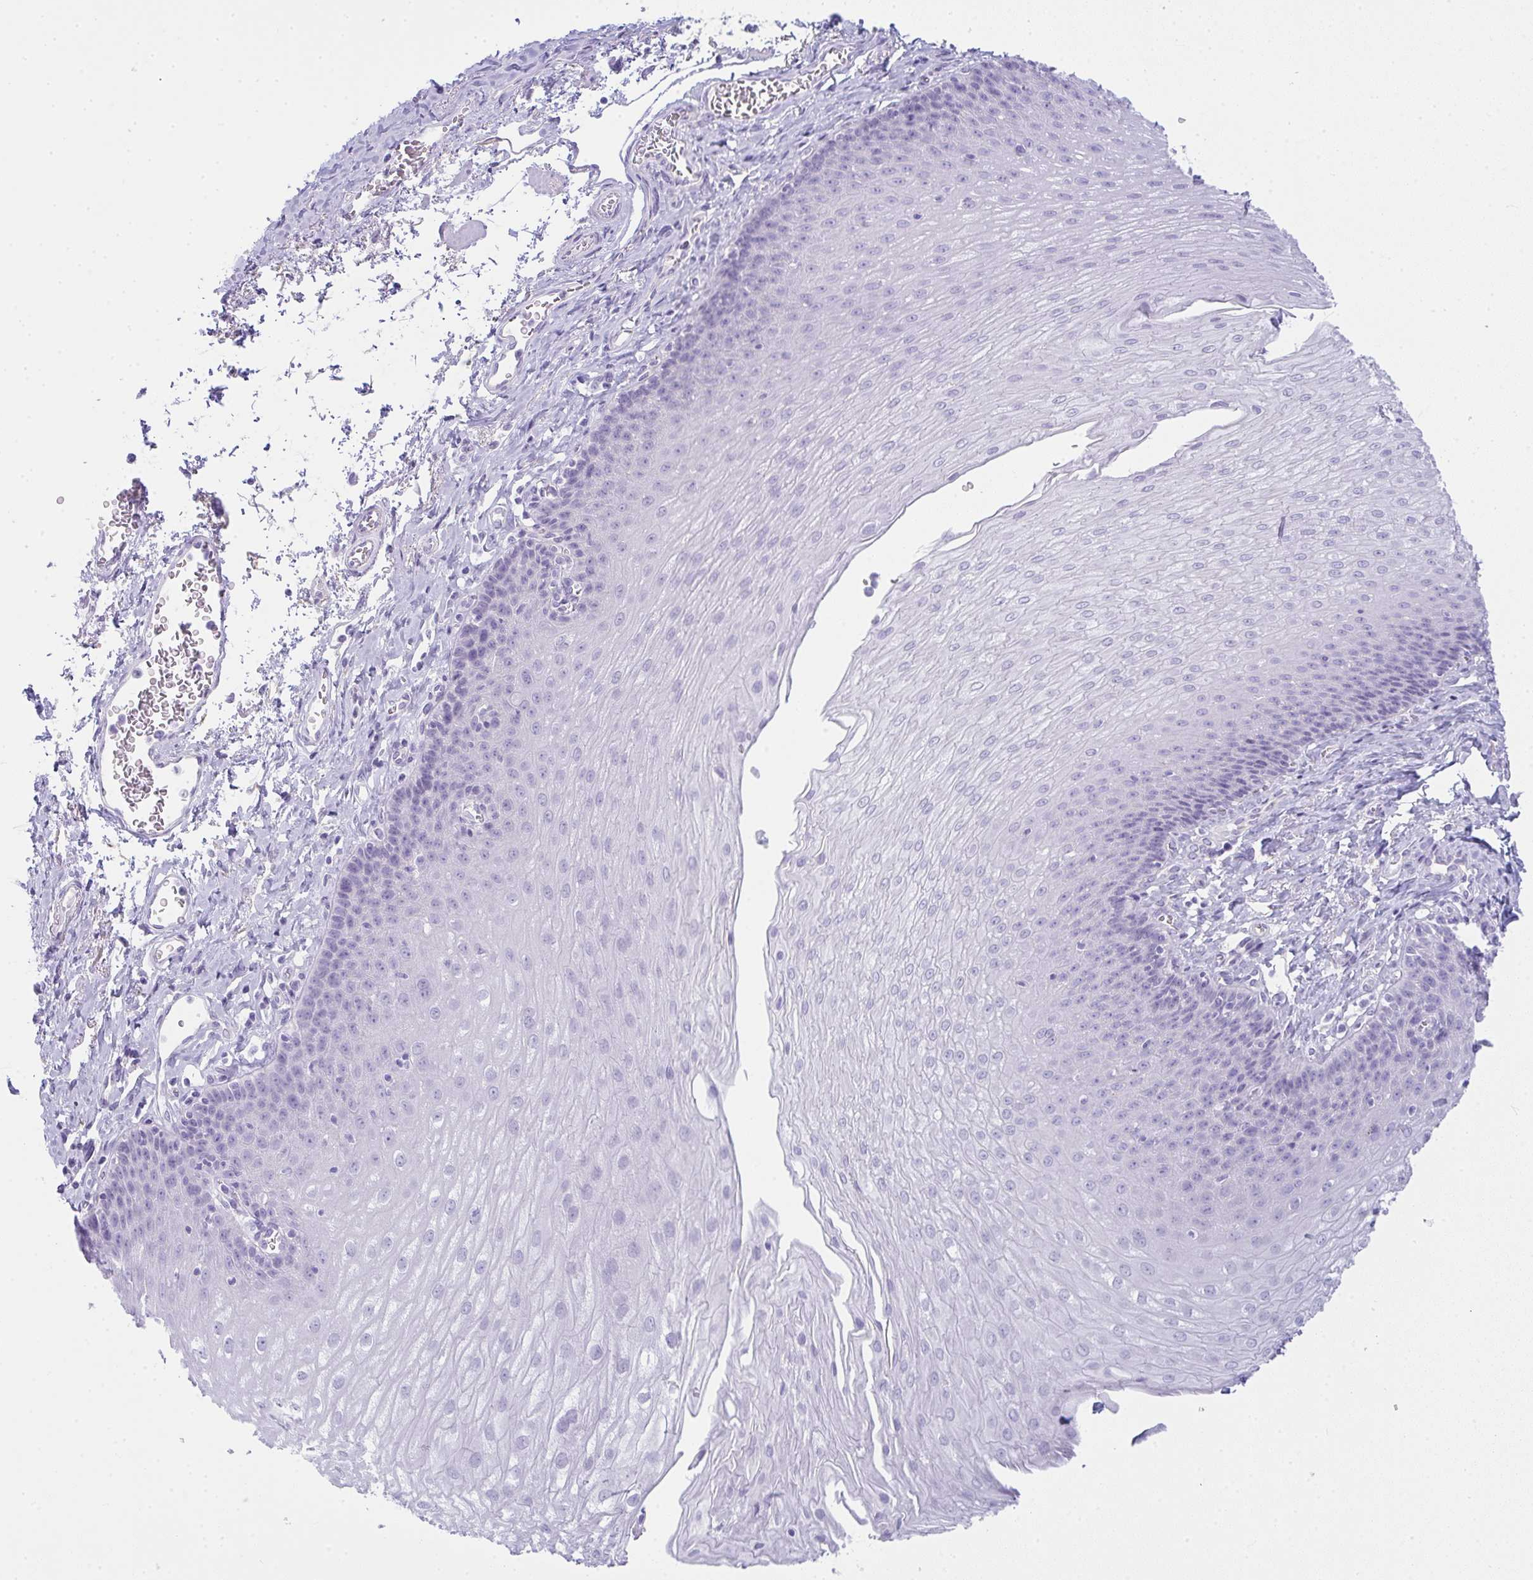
{"staining": {"intensity": "negative", "quantity": "none", "location": "none"}, "tissue": "esophagus", "cell_type": "Squamous epithelial cells", "image_type": "normal", "snomed": [{"axis": "morphology", "description": "Normal tissue, NOS"}, {"axis": "topography", "description": "Esophagus"}], "caption": "IHC image of benign esophagus: human esophagus stained with DAB reveals no significant protein expression in squamous epithelial cells. (DAB (3,3'-diaminobenzidine) immunohistochemistry visualized using brightfield microscopy, high magnification).", "gene": "RASL10A", "patient": {"sex": "female", "age": 81}}